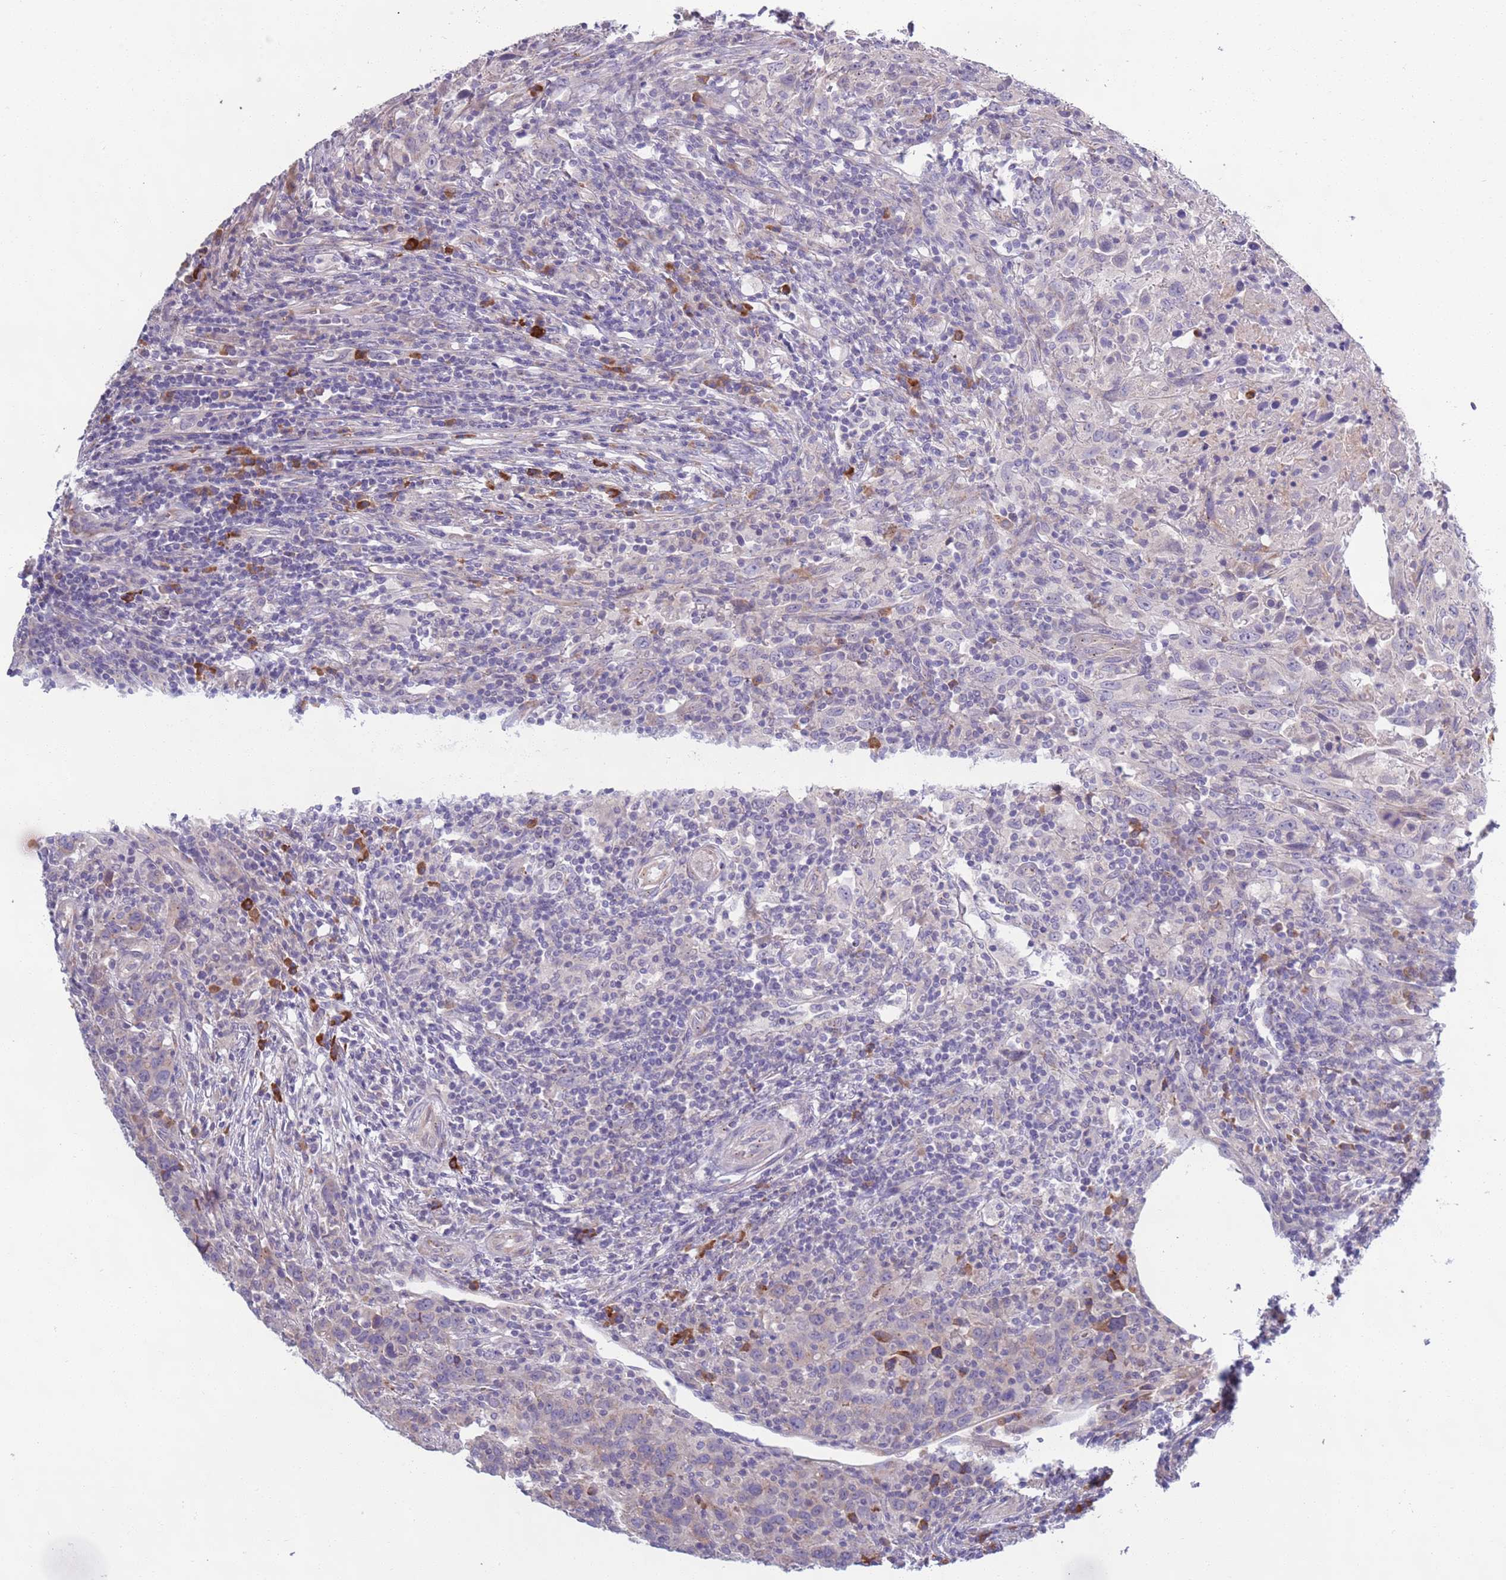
{"staining": {"intensity": "negative", "quantity": "none", "location": "none"}, "tissue": "urothelial cancer", "cell_type": "Tumor cells", "image_type": "cancer", "snomed": [{"axis": "morphology", "description": "Urothelial carcinoma, High grade"}, {"axis": "topography", "description": "Urinary bladder"}], "caption": "Immunohistochemical staining of high-grade urothelial carcinoma exhibits no significant expression in tumor cells.", "gene": "LTB", "patient": {"sex": "male", "age": 61}}